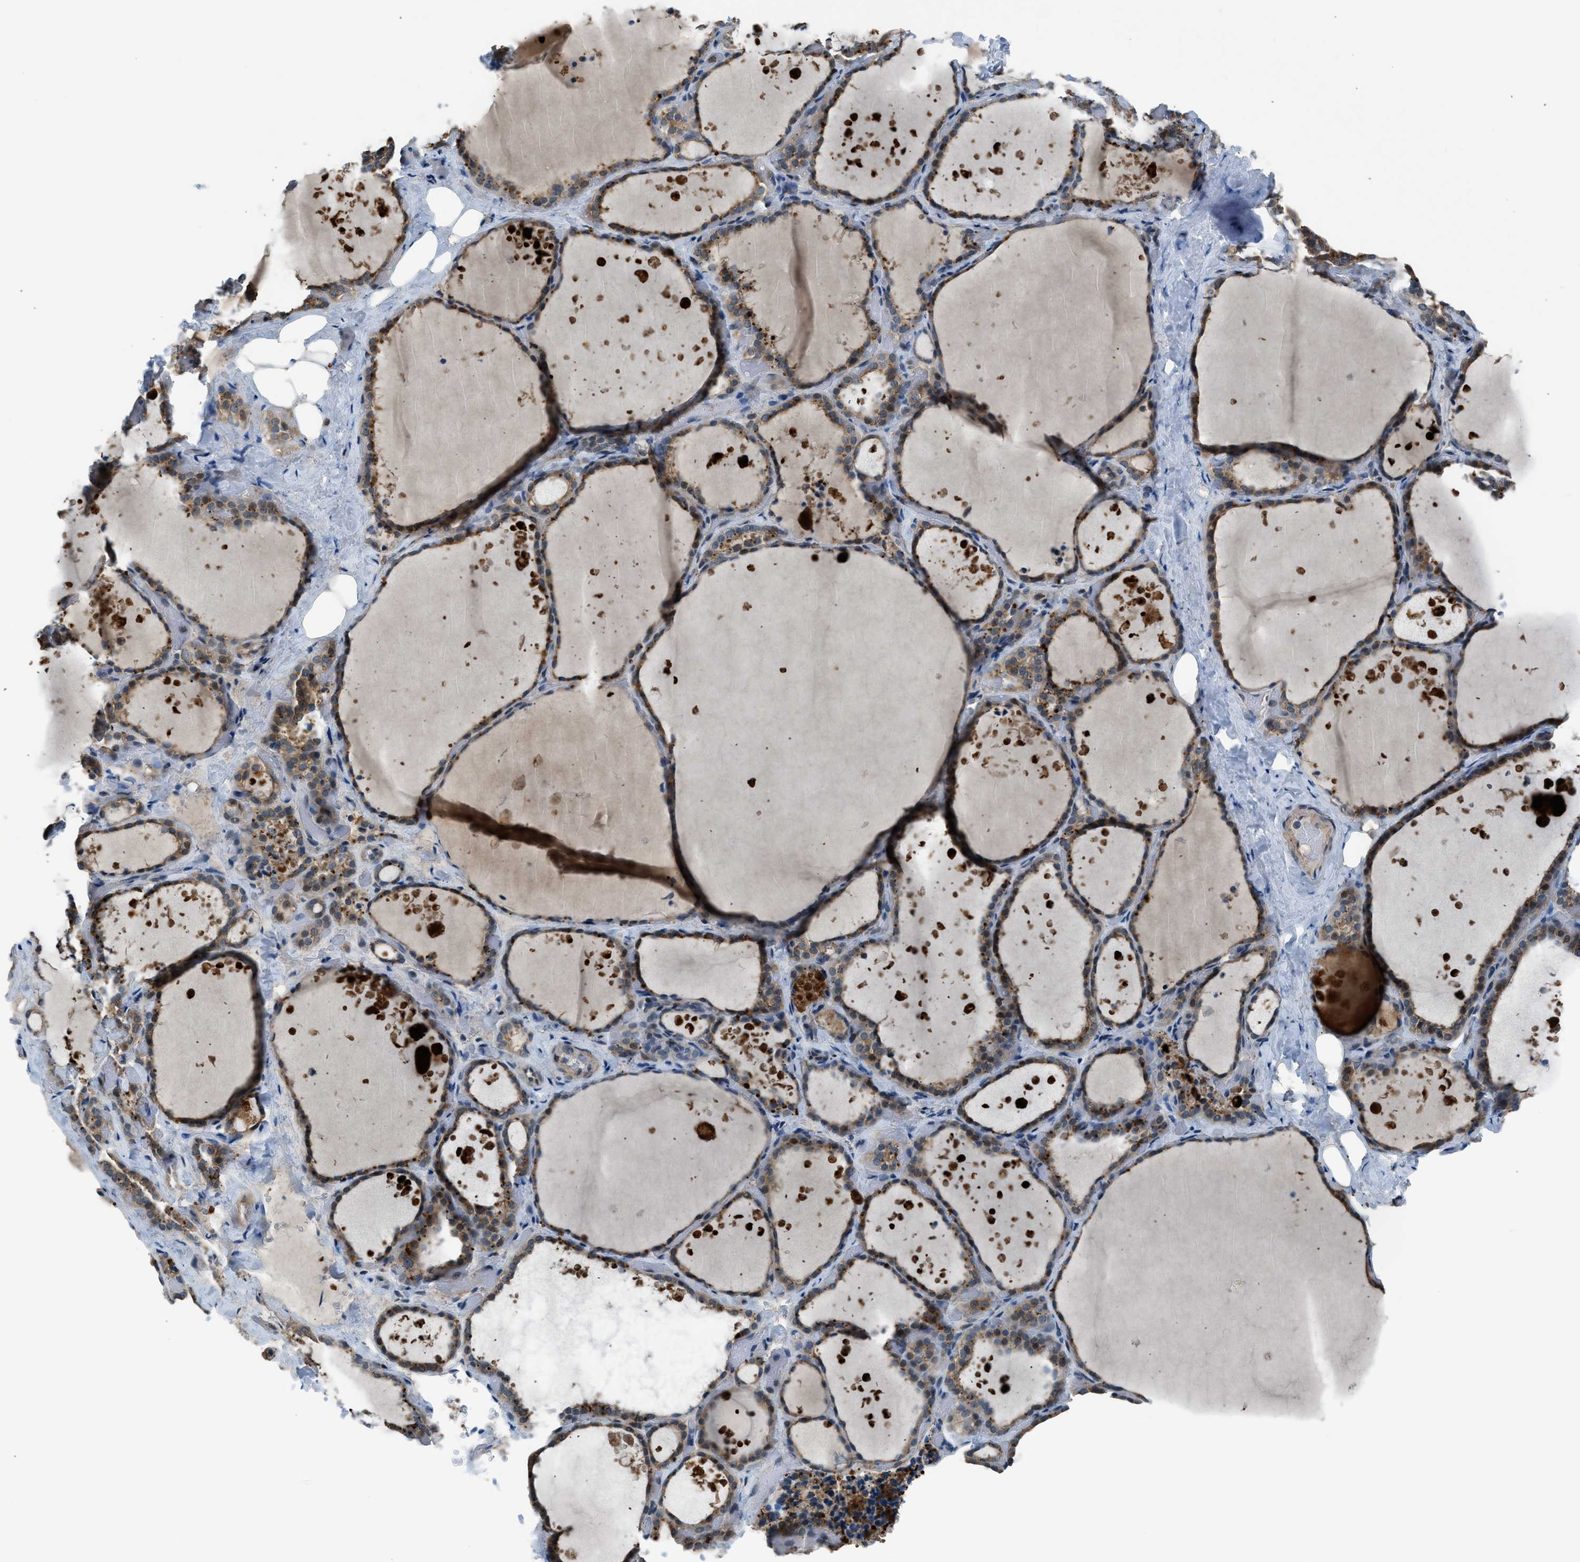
{"staining": {"intensity": "weak", "quantity": ">75%", "location": "cytoplasmic/membranous,nuclear"}, "tissue": "thyroid gland", "cell_type": "Glandular cells", "image_type": "normal", "snomed": [{"axis": "morphology", "description": "Normal tissue, NOS"}, {"axis": "topography", "description": "Thyroid gland"}], "caption": "Protein expression by IHC demonstrates weak cytoplasmic/membranous,nuclear expression in about >75% of glandular cells in unremarkable thyroid gland.", "gene": "LMLN", "patient": {"sex": "female", "age": 44}}